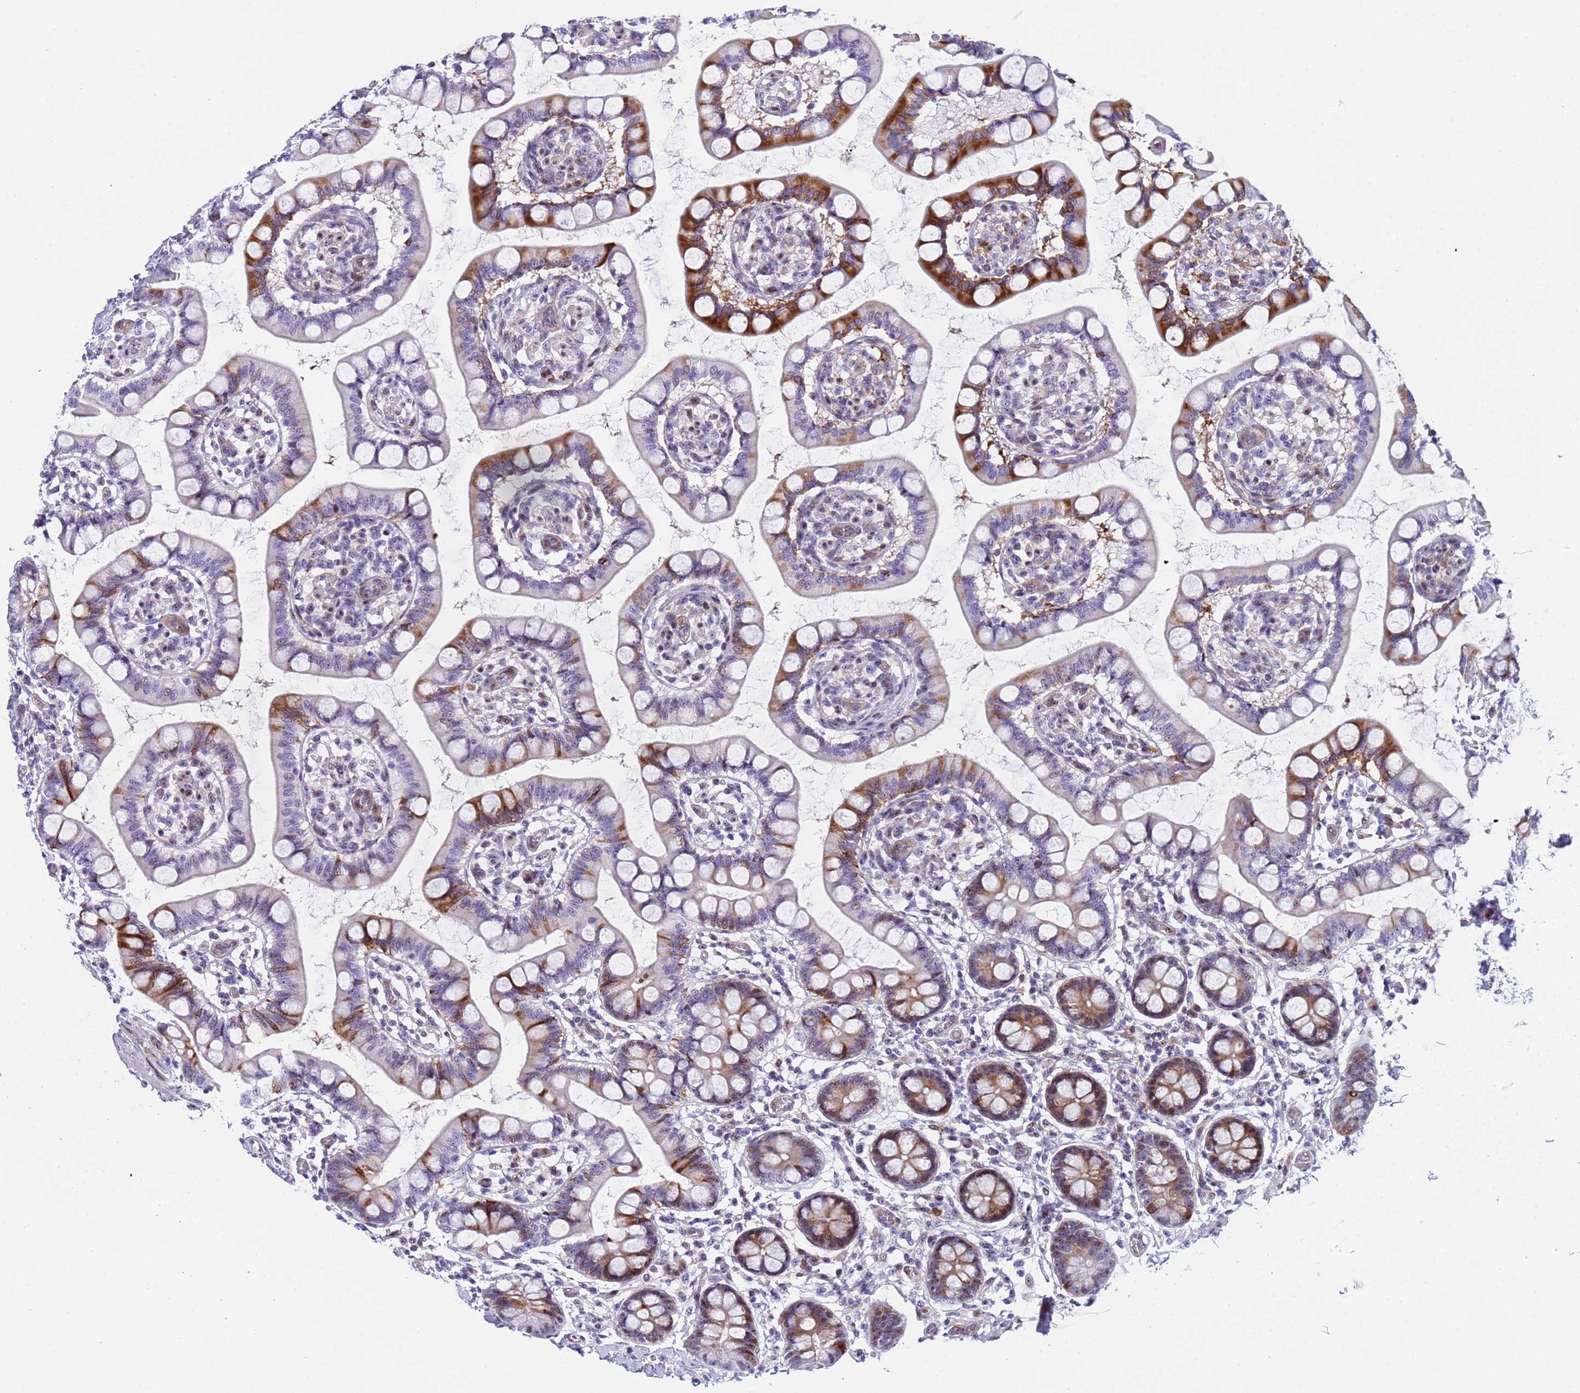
{"staining": {"intensity": "strong", "quantity": "<25%", "location": "cytoplasmic/membranous"}, "tissue": "small intestine", "cell_type": "Glandular cells", "image_type": "normal", "snomed": [{"axis": "morphology", "description": "Normal tissue, NOS"}, {"axis": "topography", "description": "Small intestine"}], "caption": "Small intestine stained for a protein exhibits strong cytoplasmic/membranous positivity in glandular cells. (DAB = brown stain, brightfield microscopy at high magnification).", "gene": "POP5", "patient": {"sex": "male", "age": 52}}